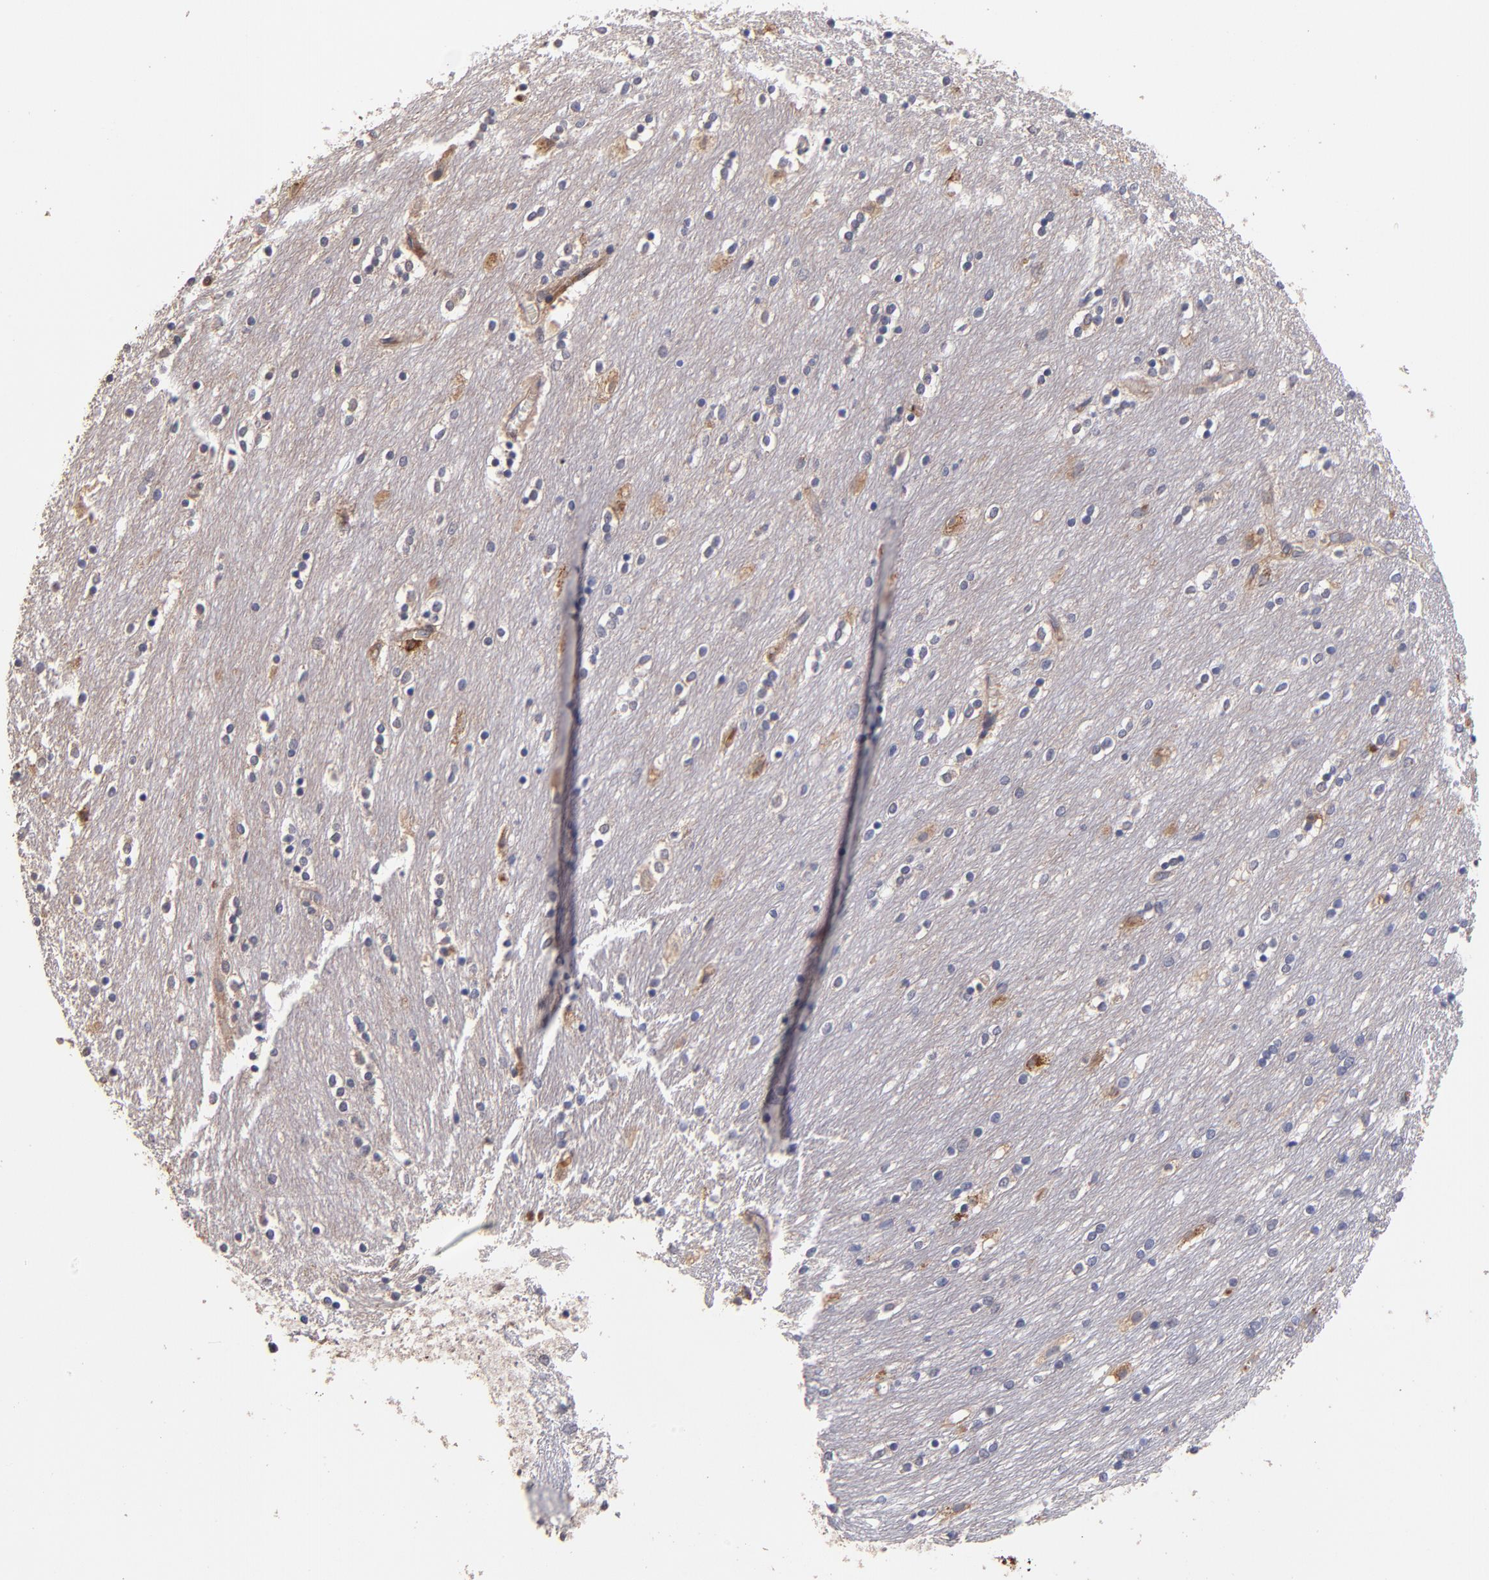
{"staining": {"intensity": "weak", "quantity": "<25%", "location": "cytoplasmic/membranous"}, "tissue": "caudate", "cell_type": "Glial cells", "image_type": "normal", "snomed": [{"axis": "morphology", "description": "Normal tissue, NOS"}, {"axis": "topography", "description": "Lateral ventricle wall"}], "caption": "This is an IHC micrograph of normal caudate. There is no expression in glial cells.", "gene": "TTLL12", "patient": {"sex": "female", "age": 54}}